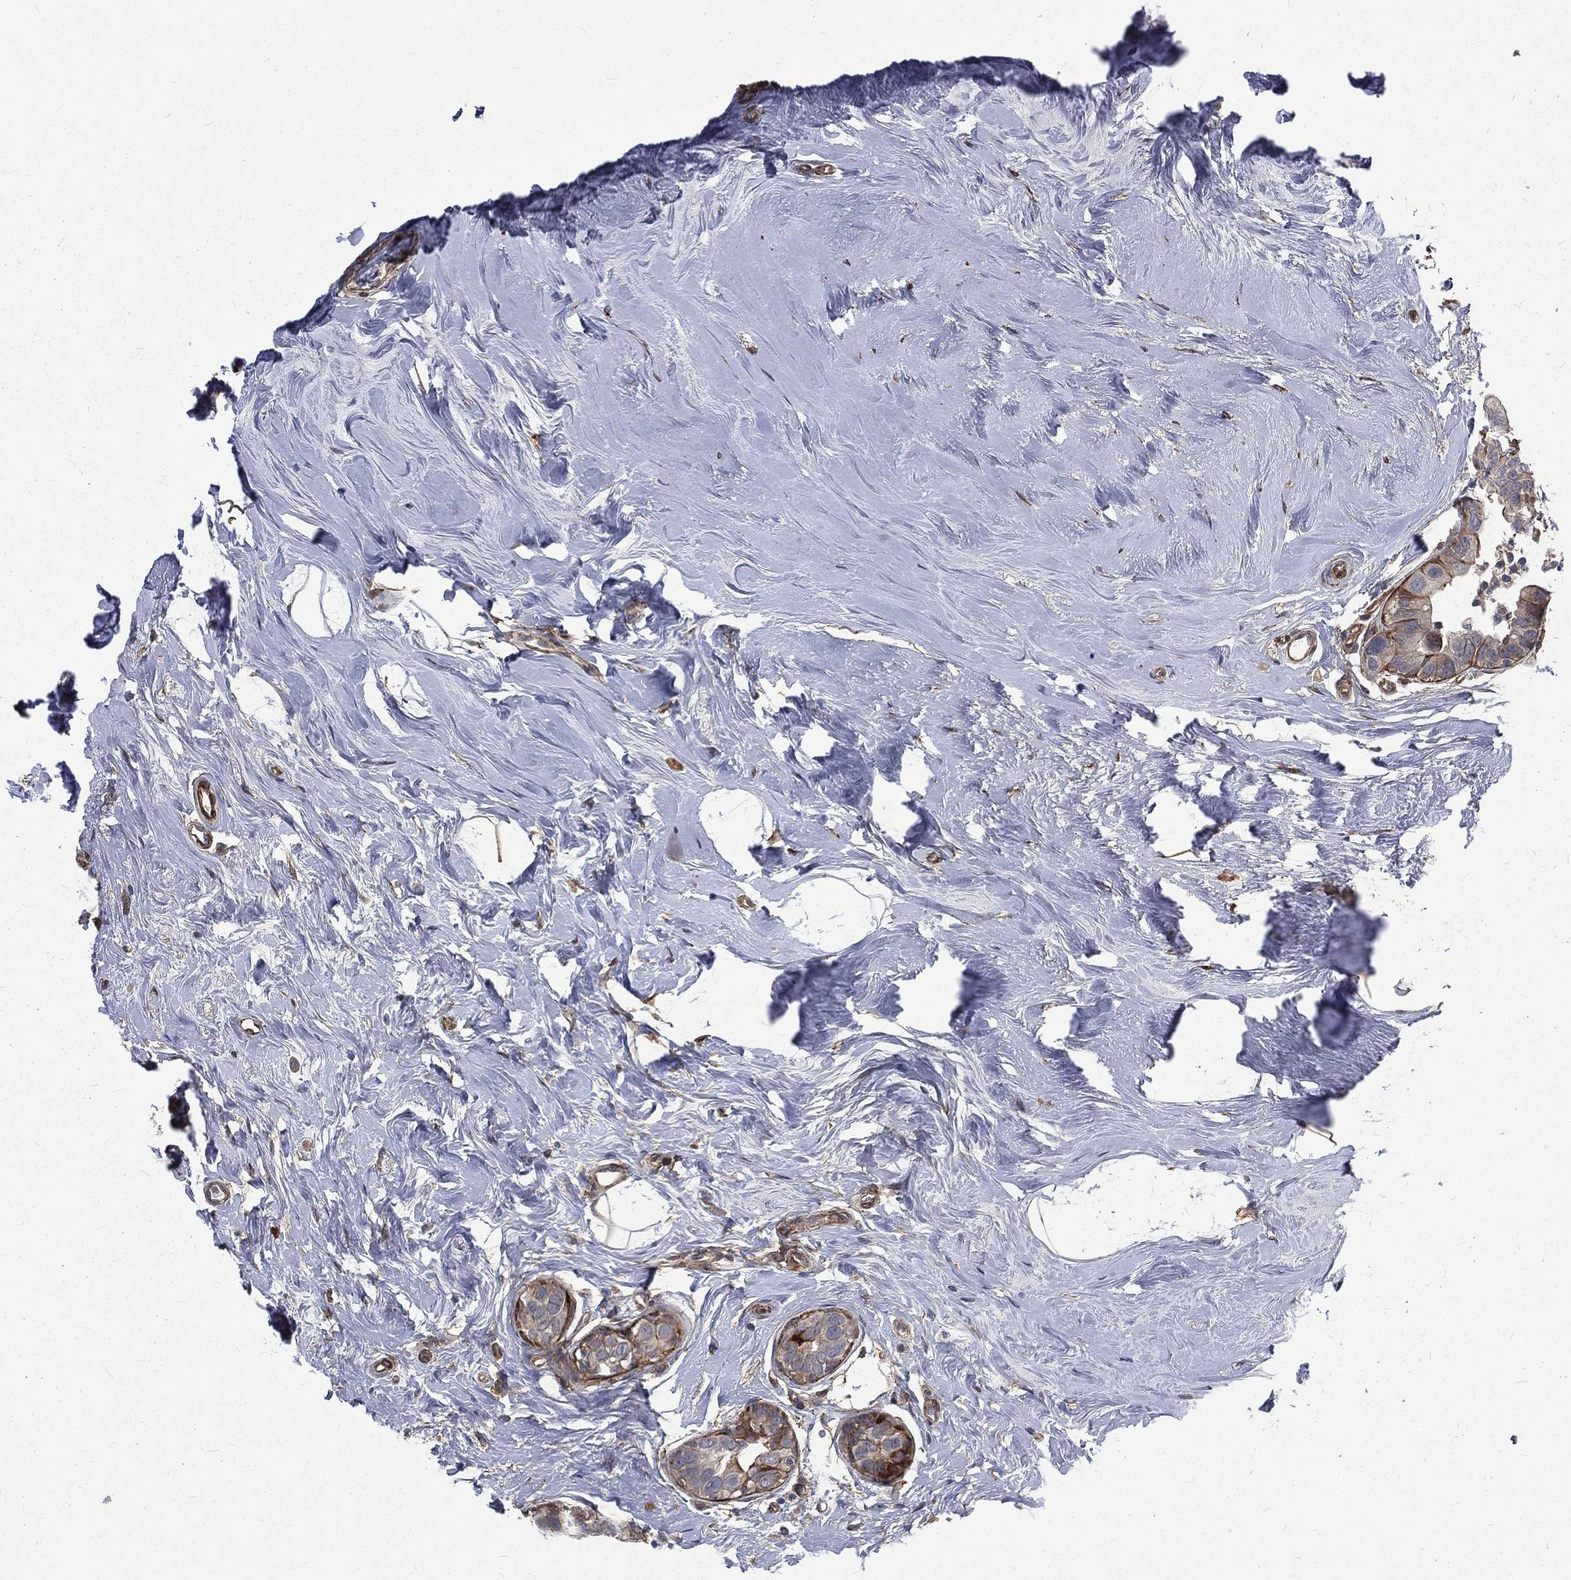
{"staining": {"intensity": "moderate", "quantity": "<25%", "location": "cytoplasmic/membranous"}, "tissue": "breast cancer", "cell_type": "Tumor cells", "image_type": "cancer", "snomed": [{"axis": "morphology", "description": "Duct carcinoma"}, {"axis": "topography", "description": "Breast"}], "caption": "Tumor cells display moderate cytoplasmic/membranous staining in about <25% of cells in intraductal carcinoma (breast).", "gene": "PPFIBP1", "patient": {"sex": "female", "age": 55}}